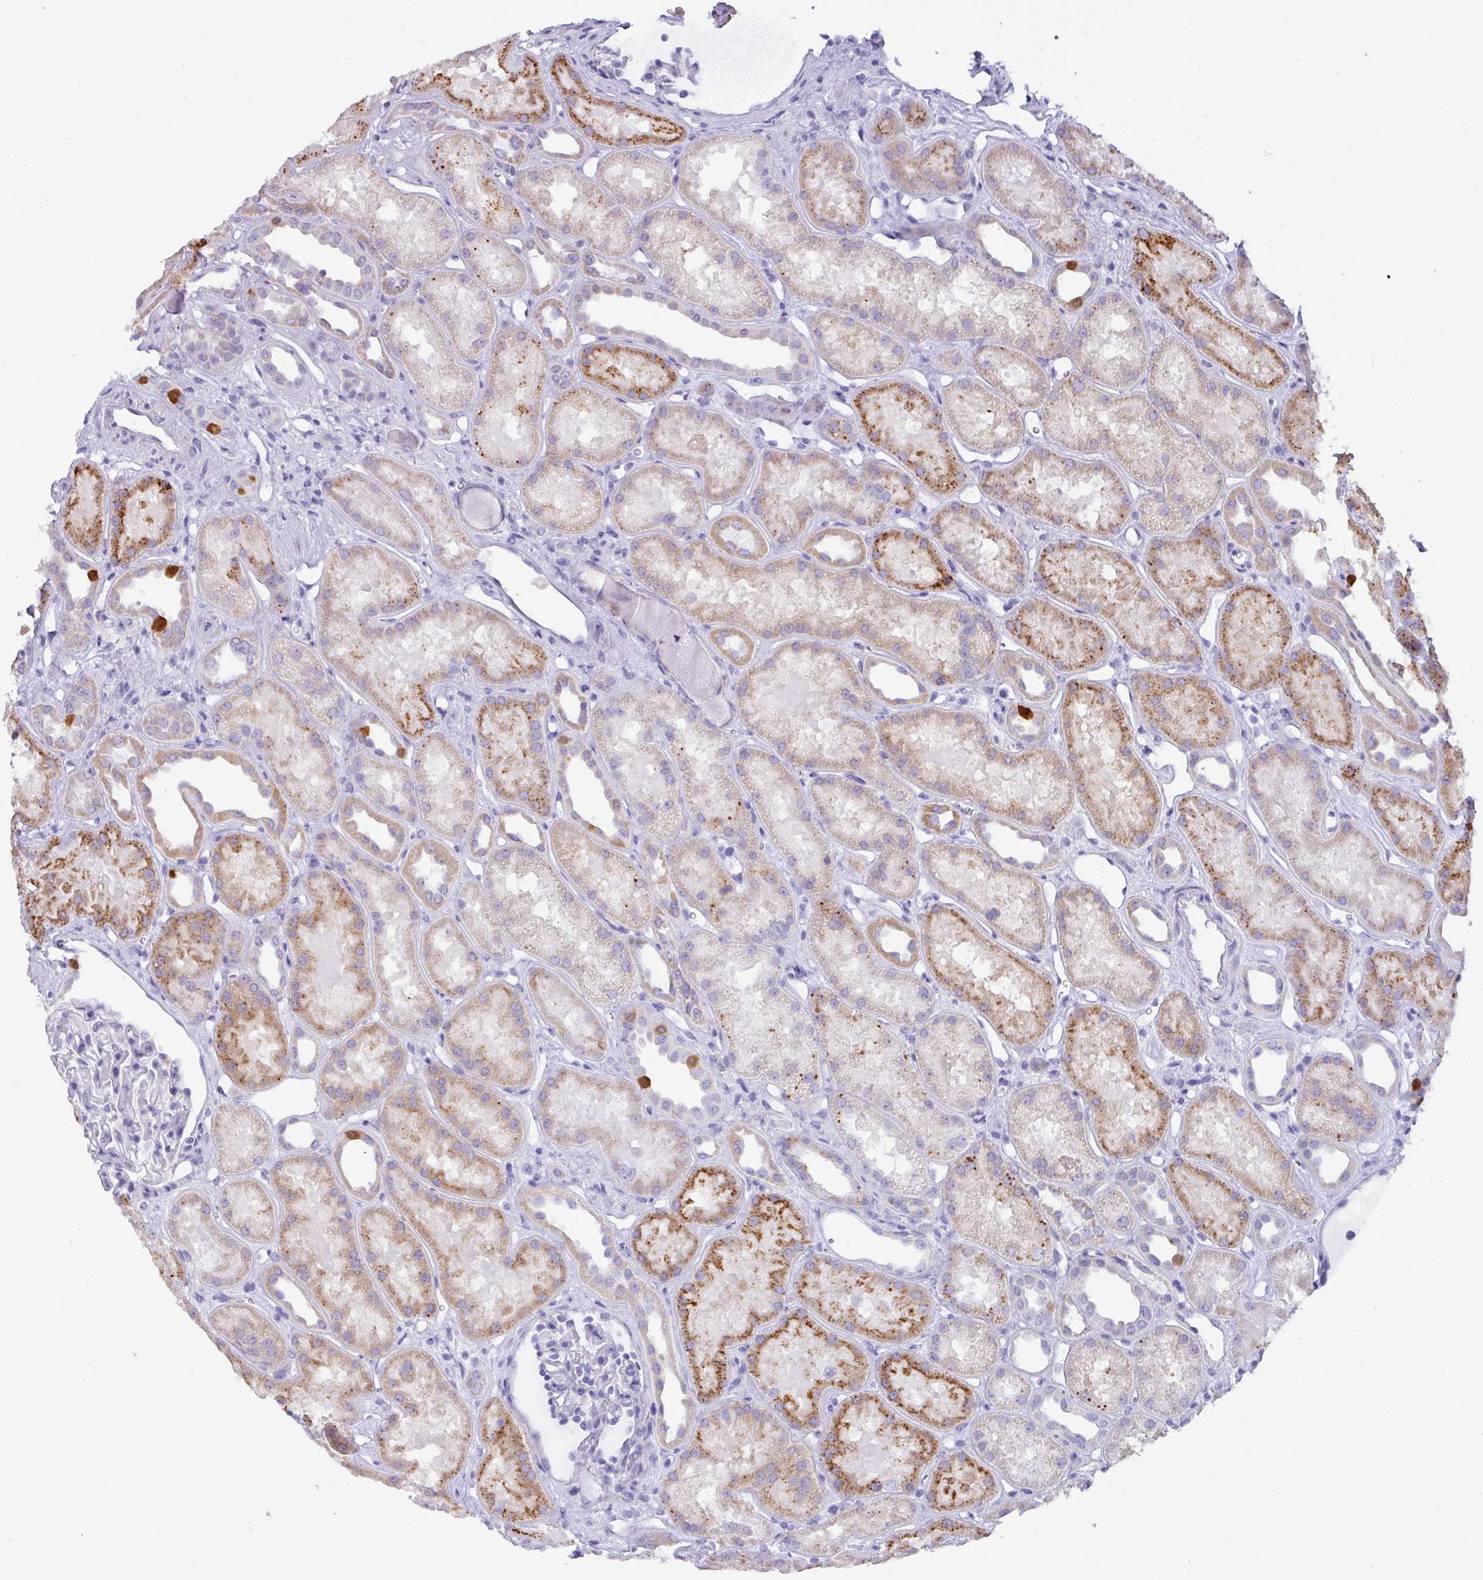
{"staining": {"intensity": "negative", "quantity": "none", "location": "none"}, "tissue": "kidney", "cell_type": "Cells in glomeruli", "image_type": "normal", "snomed": [{"axis": "morphology", "description": "Normal tissue, NOS"}, {"axis": "topography", "description": "Kidney"}], "caption": "Immunohistochemistry (IHC) of unremarkable kidney demonstrates no positivity in cells in glomeruli. (Brightfield microscopy of DAB (3,3'-diaminobenzidine) immunohistochemistry at high magnification).", "gene": "NCCRP1", "patient": {"sex": "male", "age": 61}}